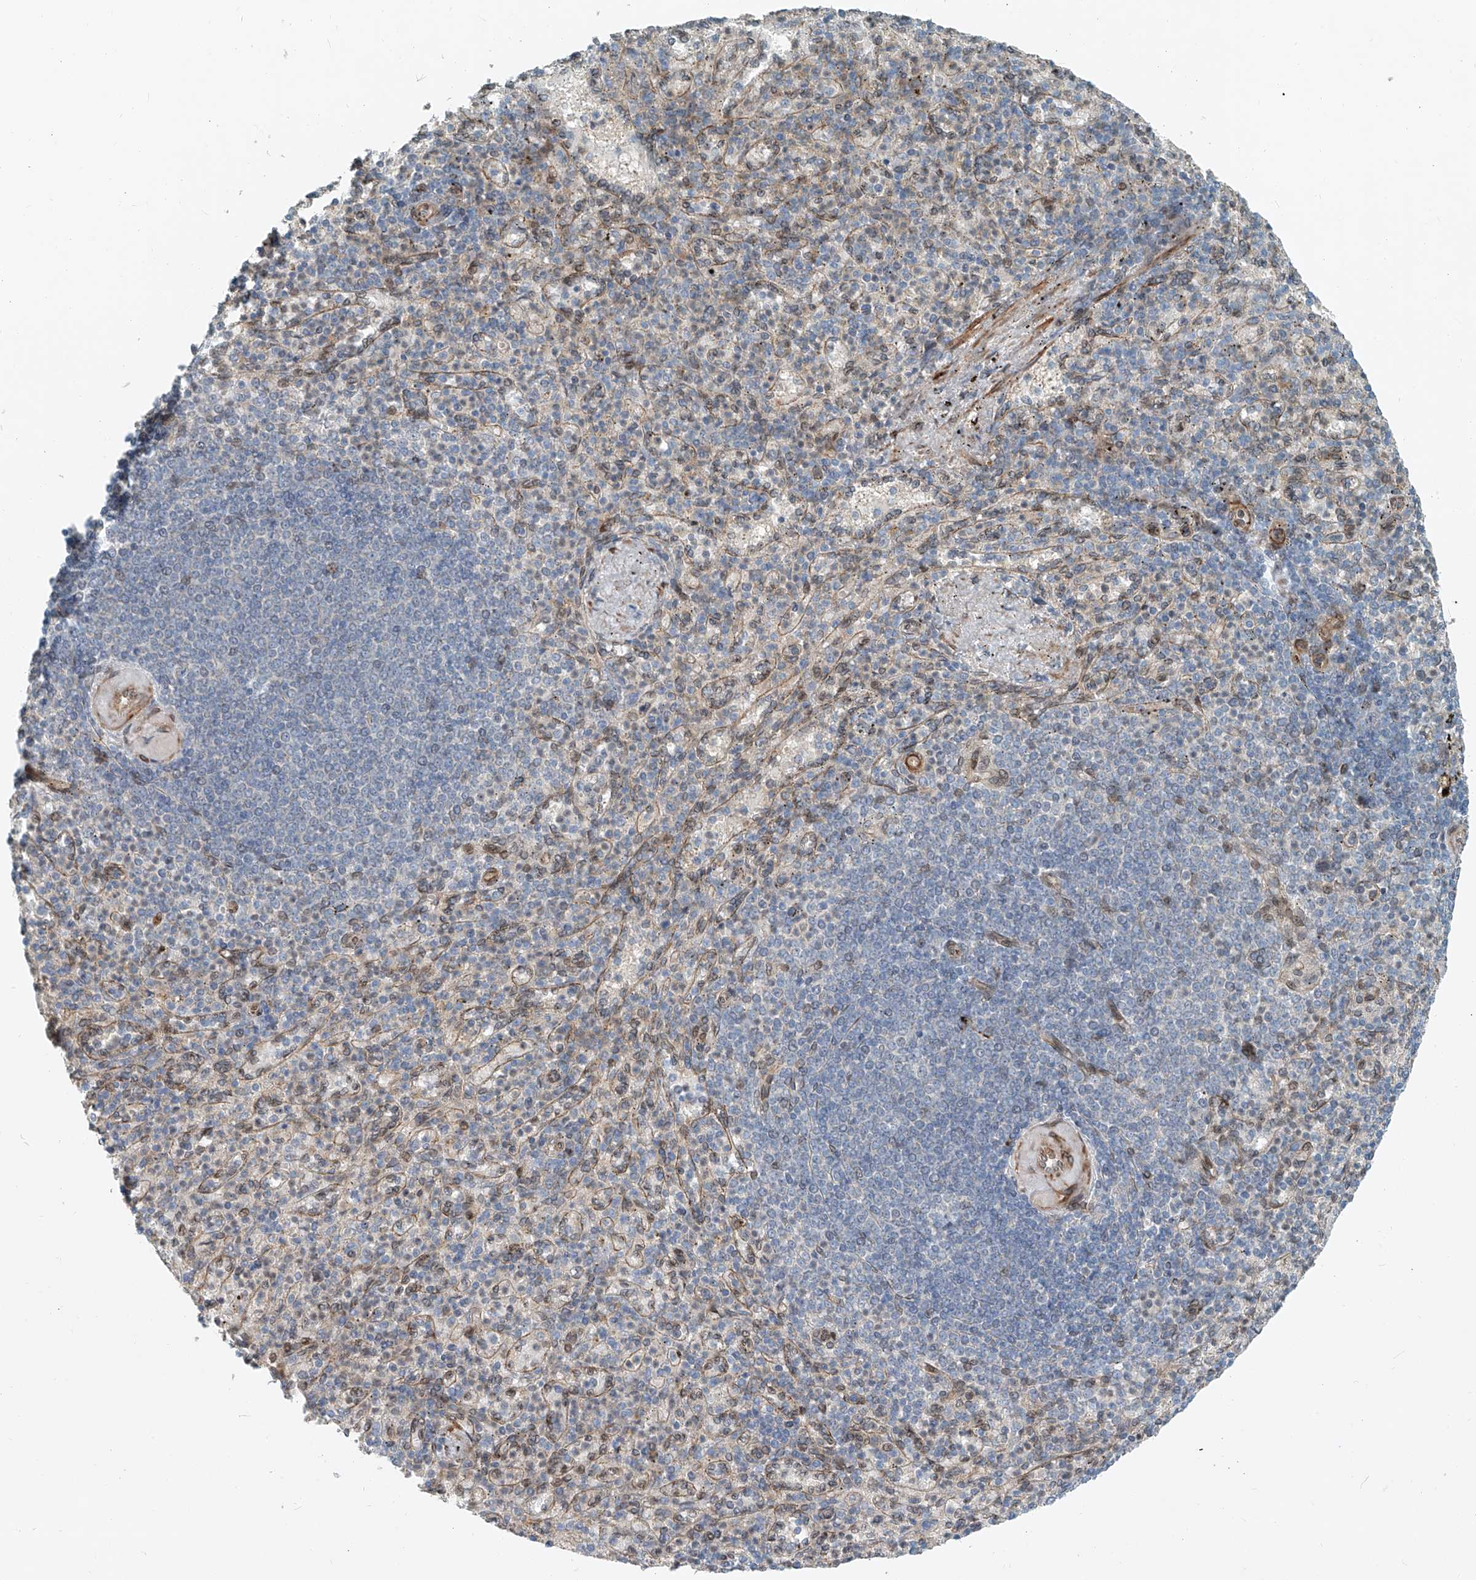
{"staining": {"intensity": "moderate", "quantity": "<25%", "location": "cytoplasmic/membranous"}, "tissue": "spleen", "cell_type": "Cells in red pulp", "image_type": "normal", "snomed": [{"axis": "morphology", "description": "Normal tissue, NOS"}, {"axis": "topography", "description": "Spleen"}], "caption": "A photomicrograph of human spleen stained for a protein displays moderate cytoplasmic/membranous brown staining in cells in red pulp. (IHC, brightfield microscopy, high magnification).", "gene": "SASH1", "patient": {"sex": "female", "age": 74}}